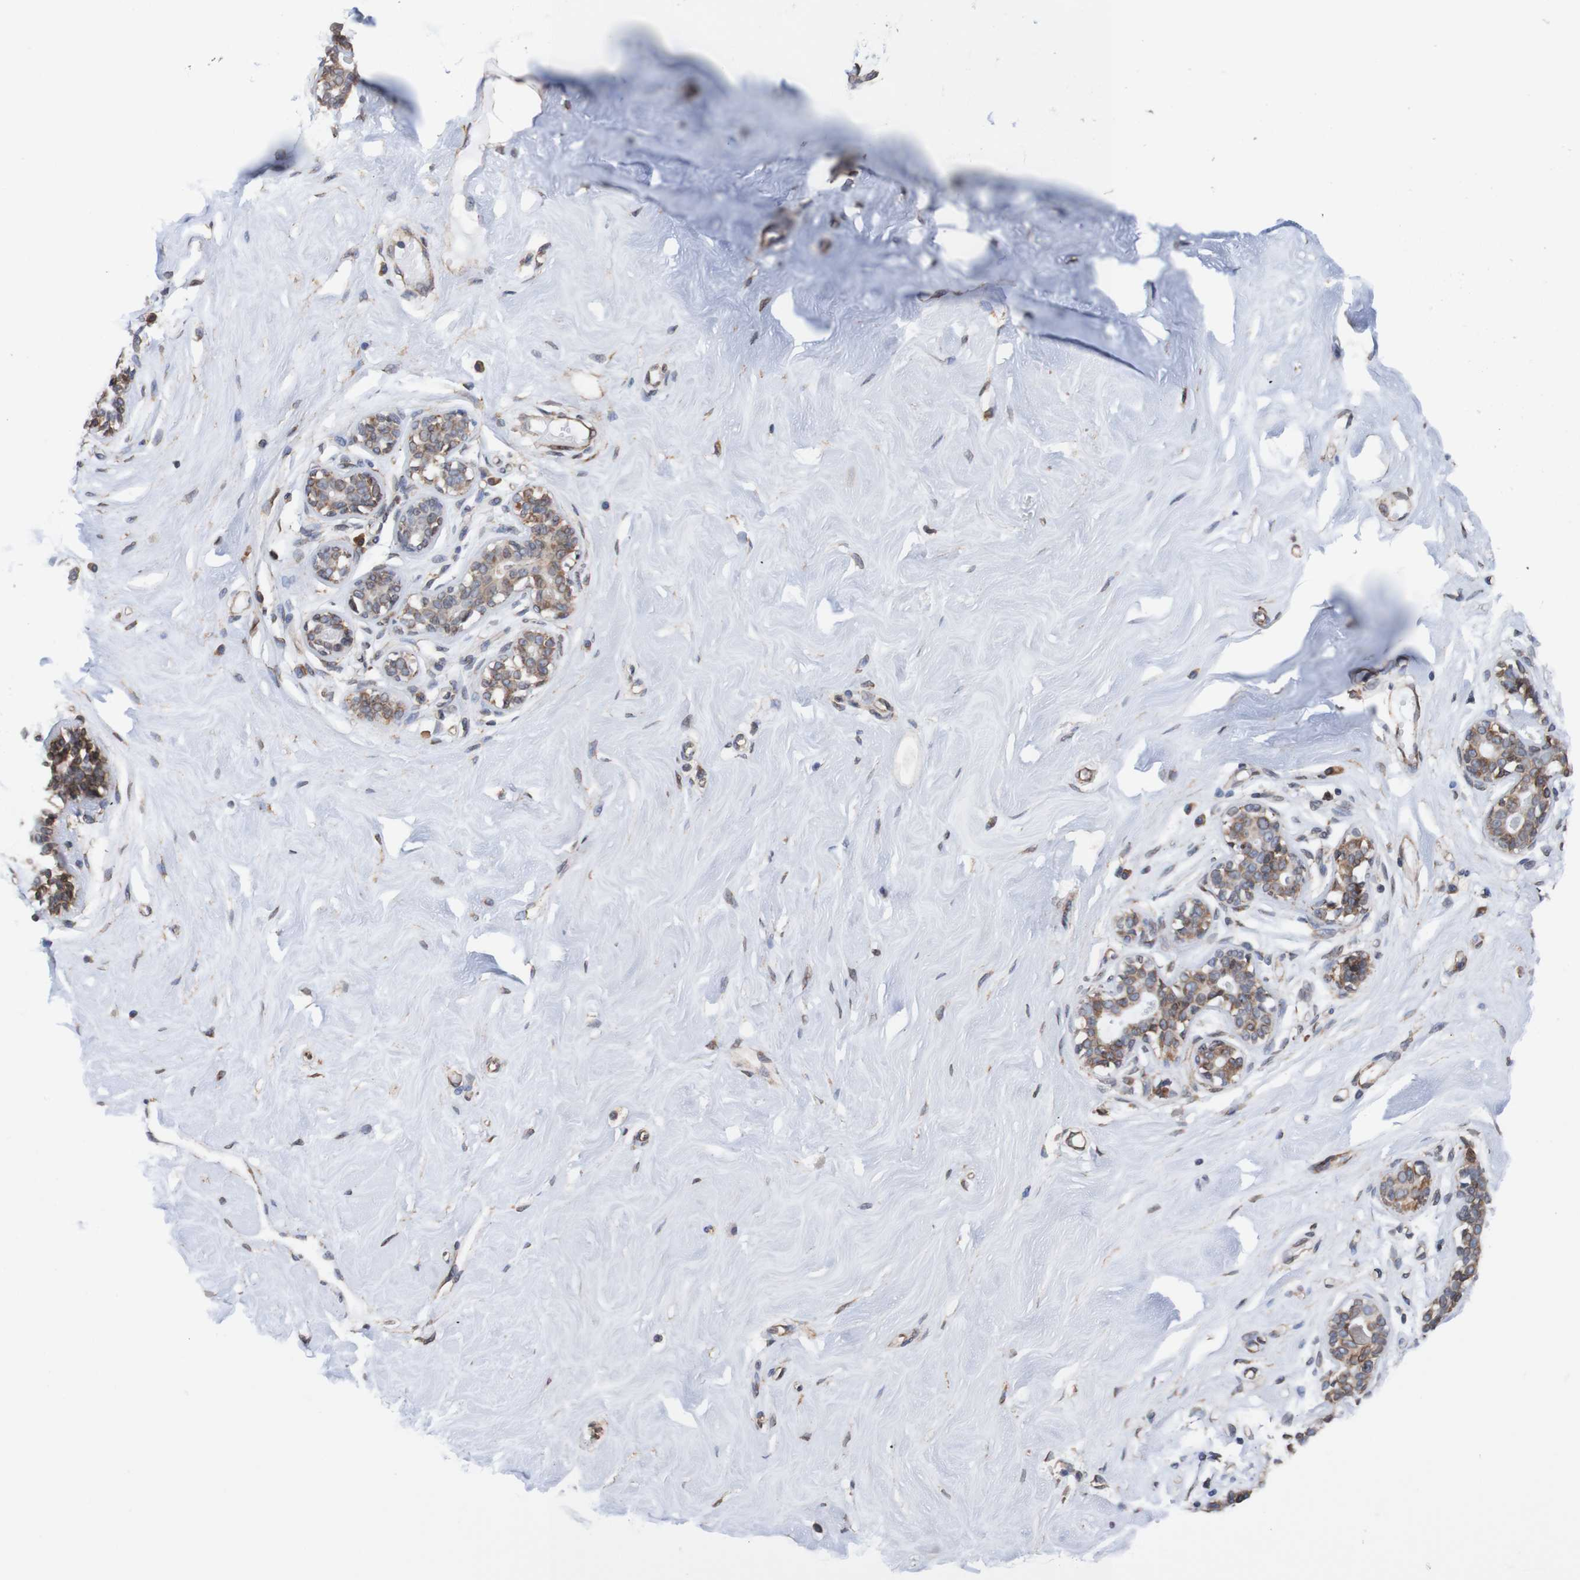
{"staining": {"intensity": "negative", "quantity": "none", "location": "none"}, "tissue": "breast", "cell_type": "Adipocytes", "image_type": "normal", "snomed": [{"axis": "morphology", "description": "Normal tissue, NOS"}, {"axis": "topography", "description": "Breast"}], "caption": "This image is of benign breast stained with immunohistochemistry to label a protein in brown with the nuclei are counter-stained blue. There is no expression in adipocytes.", "gene": "TMEM109", "patient": {"sex": "female", "age": 23}}